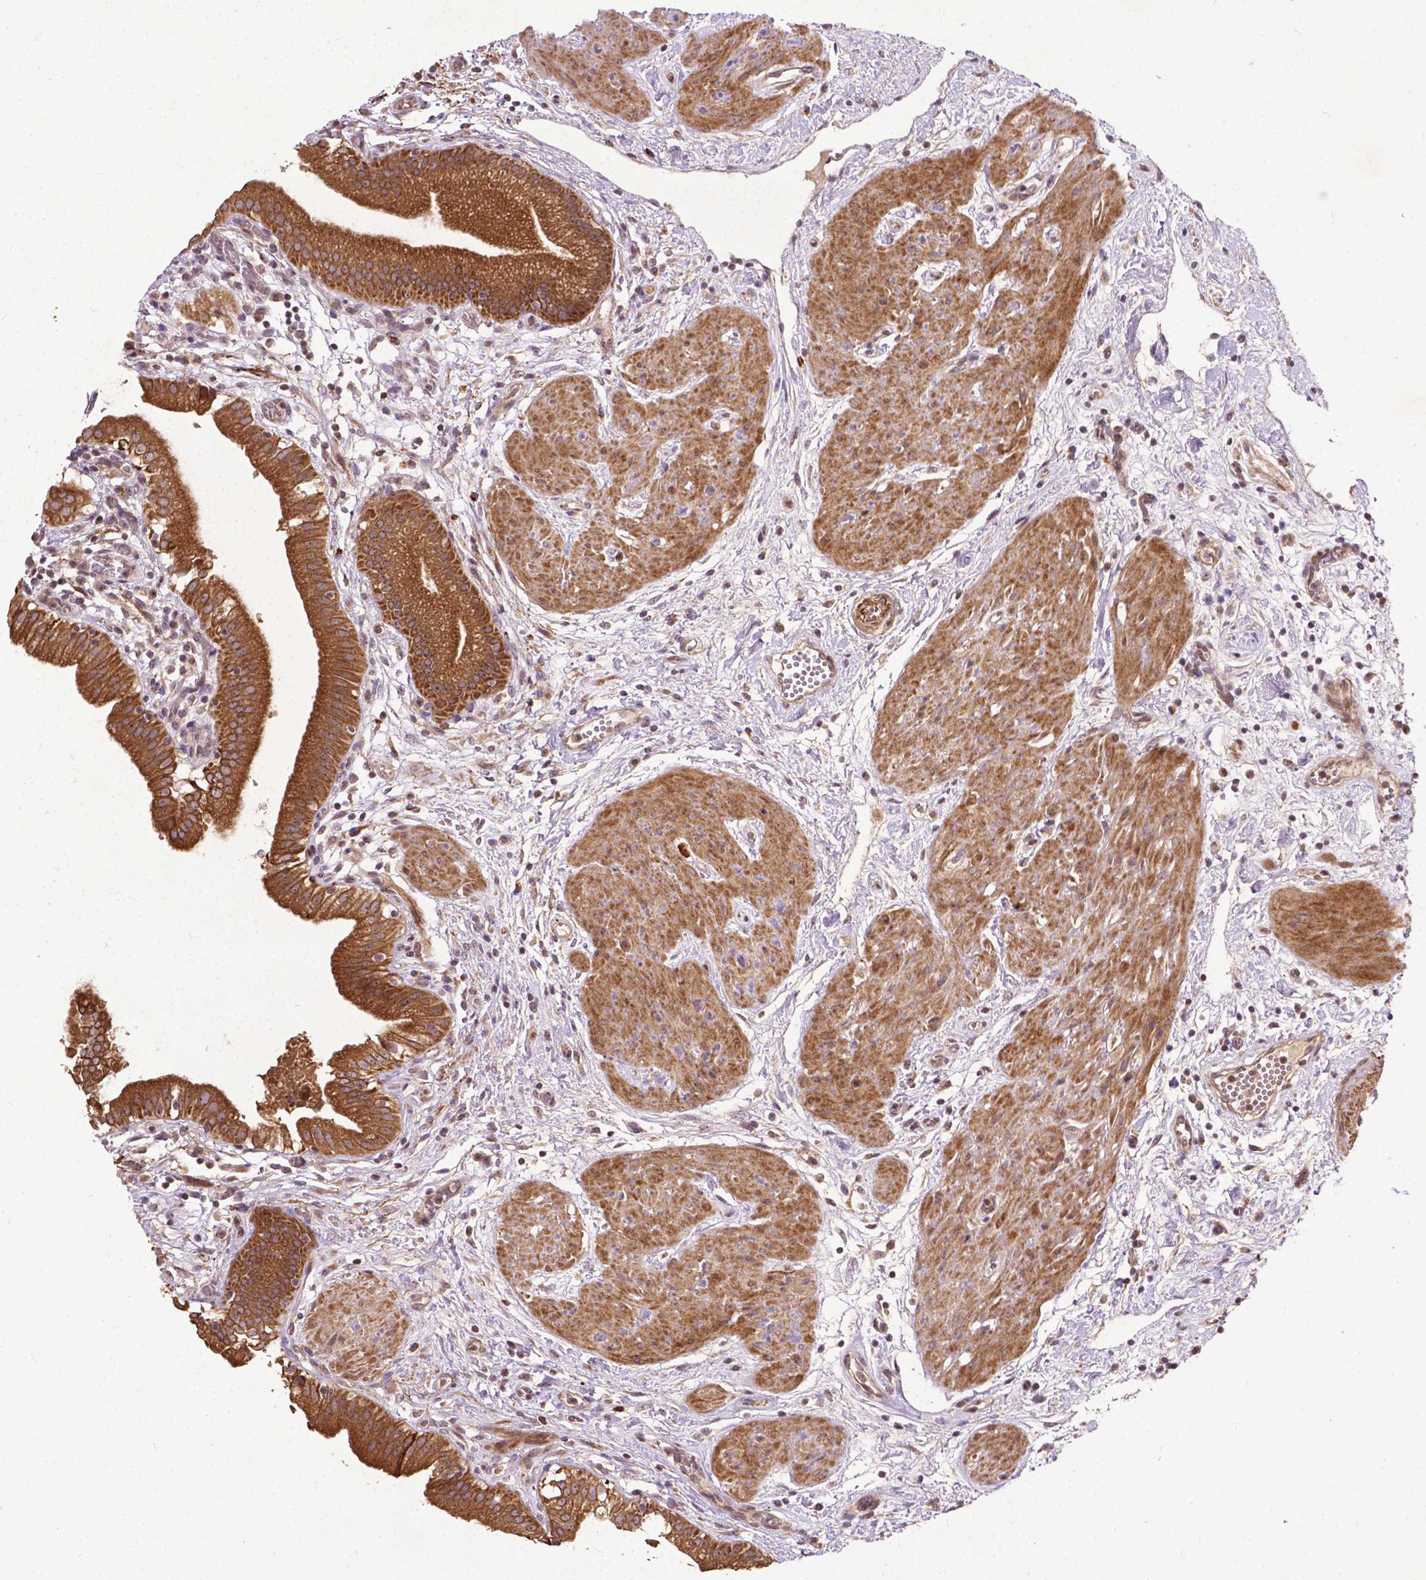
{"staining": {"intensity": "strong", "quantity": ">75%", "location": "cytoplasmic/membranous"}, "tissue": "gallbladder", "cell_type": "Glandular cells", "image_type": "normal", "snomed": [{"axis": "morphology", "description": "Normal tissue, NOS"}, {"axis": "topography", "description": "Gallbladder"}], "caption": "Gallbladder stained for a protein (brown) shows strong cytoplasmic/membranous positive staining in approximately >75% of glandular cells.", "gene": "PARP3", "patient": {"sex": "female", "age": 65}}